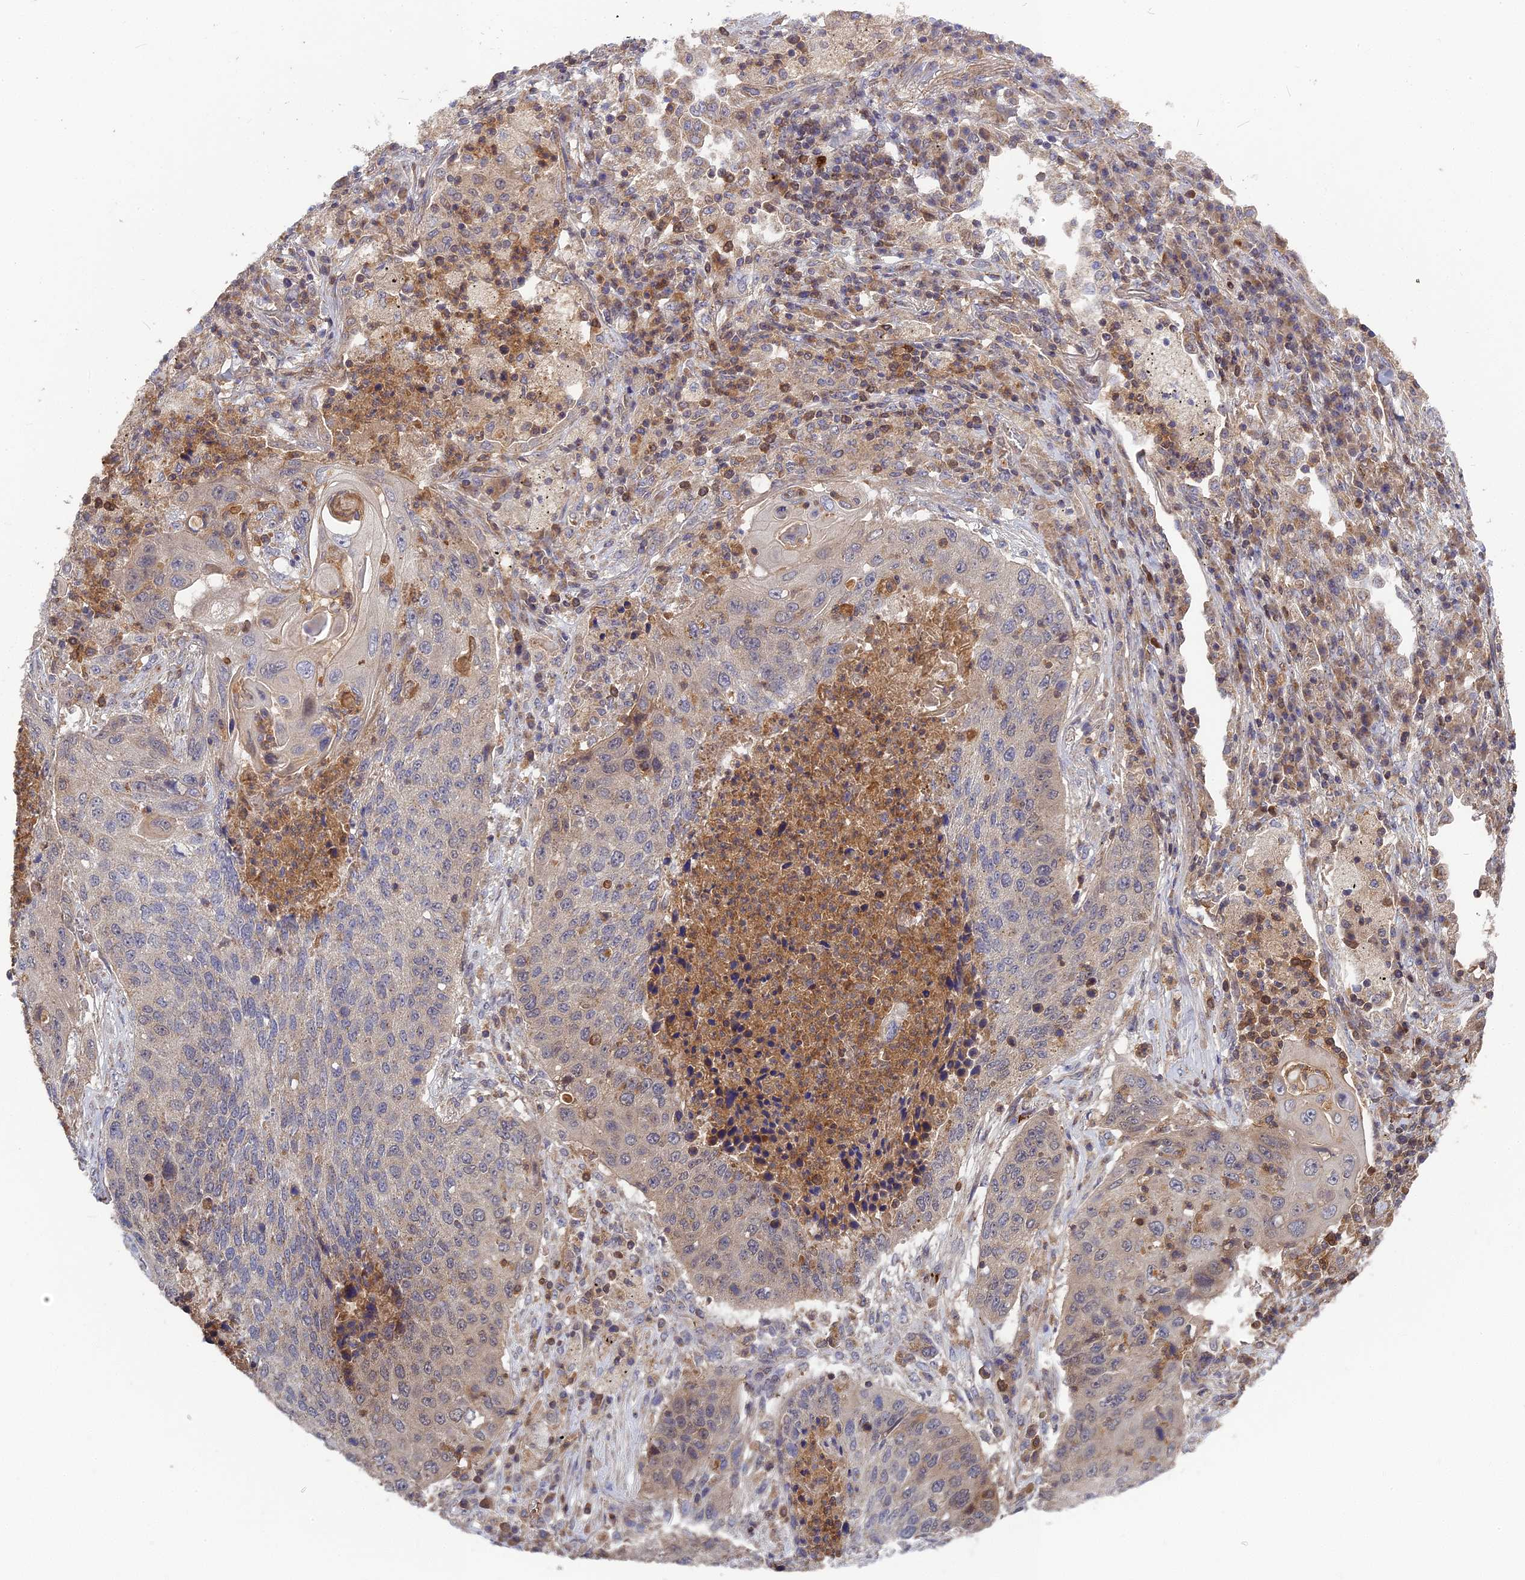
{"staining": {"intensity": "negative", "quantity": "none", "location": "none"}, "tissue": "lung cancer", "cell_type": "Tumor cells", "image_type": "cancer", "snomed": [{"axis": "morphology", "description": "Squamous cell carcinoma, NOS"}, {"axis": "topography", "description": "Lung"}], "caption": "Protein analysis of lung cancer (squamous cell carcinoma) reveals no significant staining in tumor cells. (Immunohistochemistry (ihc), brightfield microscopy, high magnification).", "gene": "RPIA", "patient": {"sex": "female", "age": 63}}